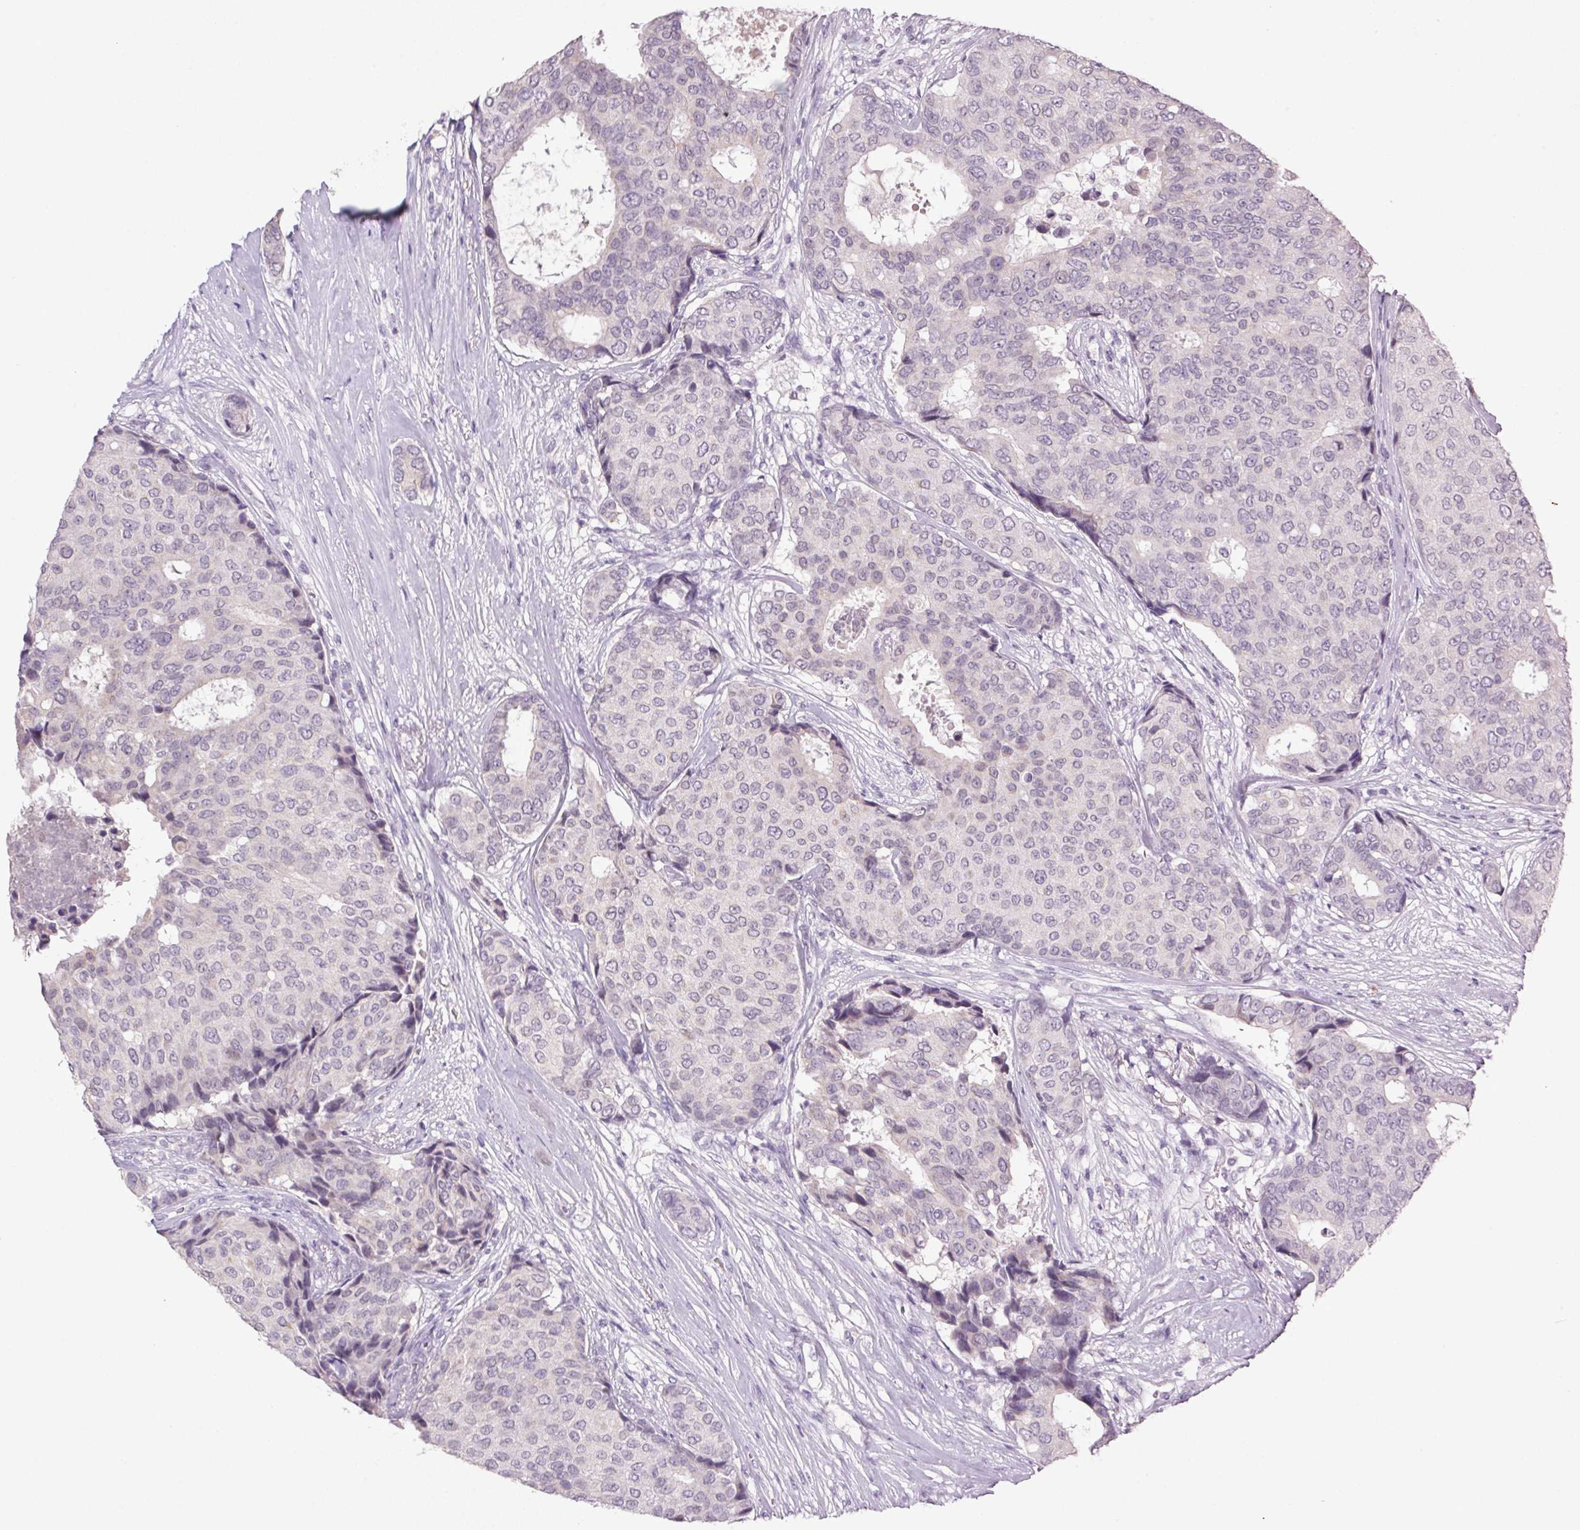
{"staining": {"intensity": "negative", "quantity": "none", "location": "none"}, "tissue": "breast cancer", "cell_type": "Tumor cells", "image_type": "cancer", "snomed": [{"axis": "morphology", "description": "Duct carcinoma"}, {"axis": "topography", "description": "Breast"}], "caption": "Breast intraductal carcinoma was stained to show a protein in brown. There is no significant positivity in tumor cells.", "gene": "TRDN", "patient": {"sex": "female", "age": 75}}